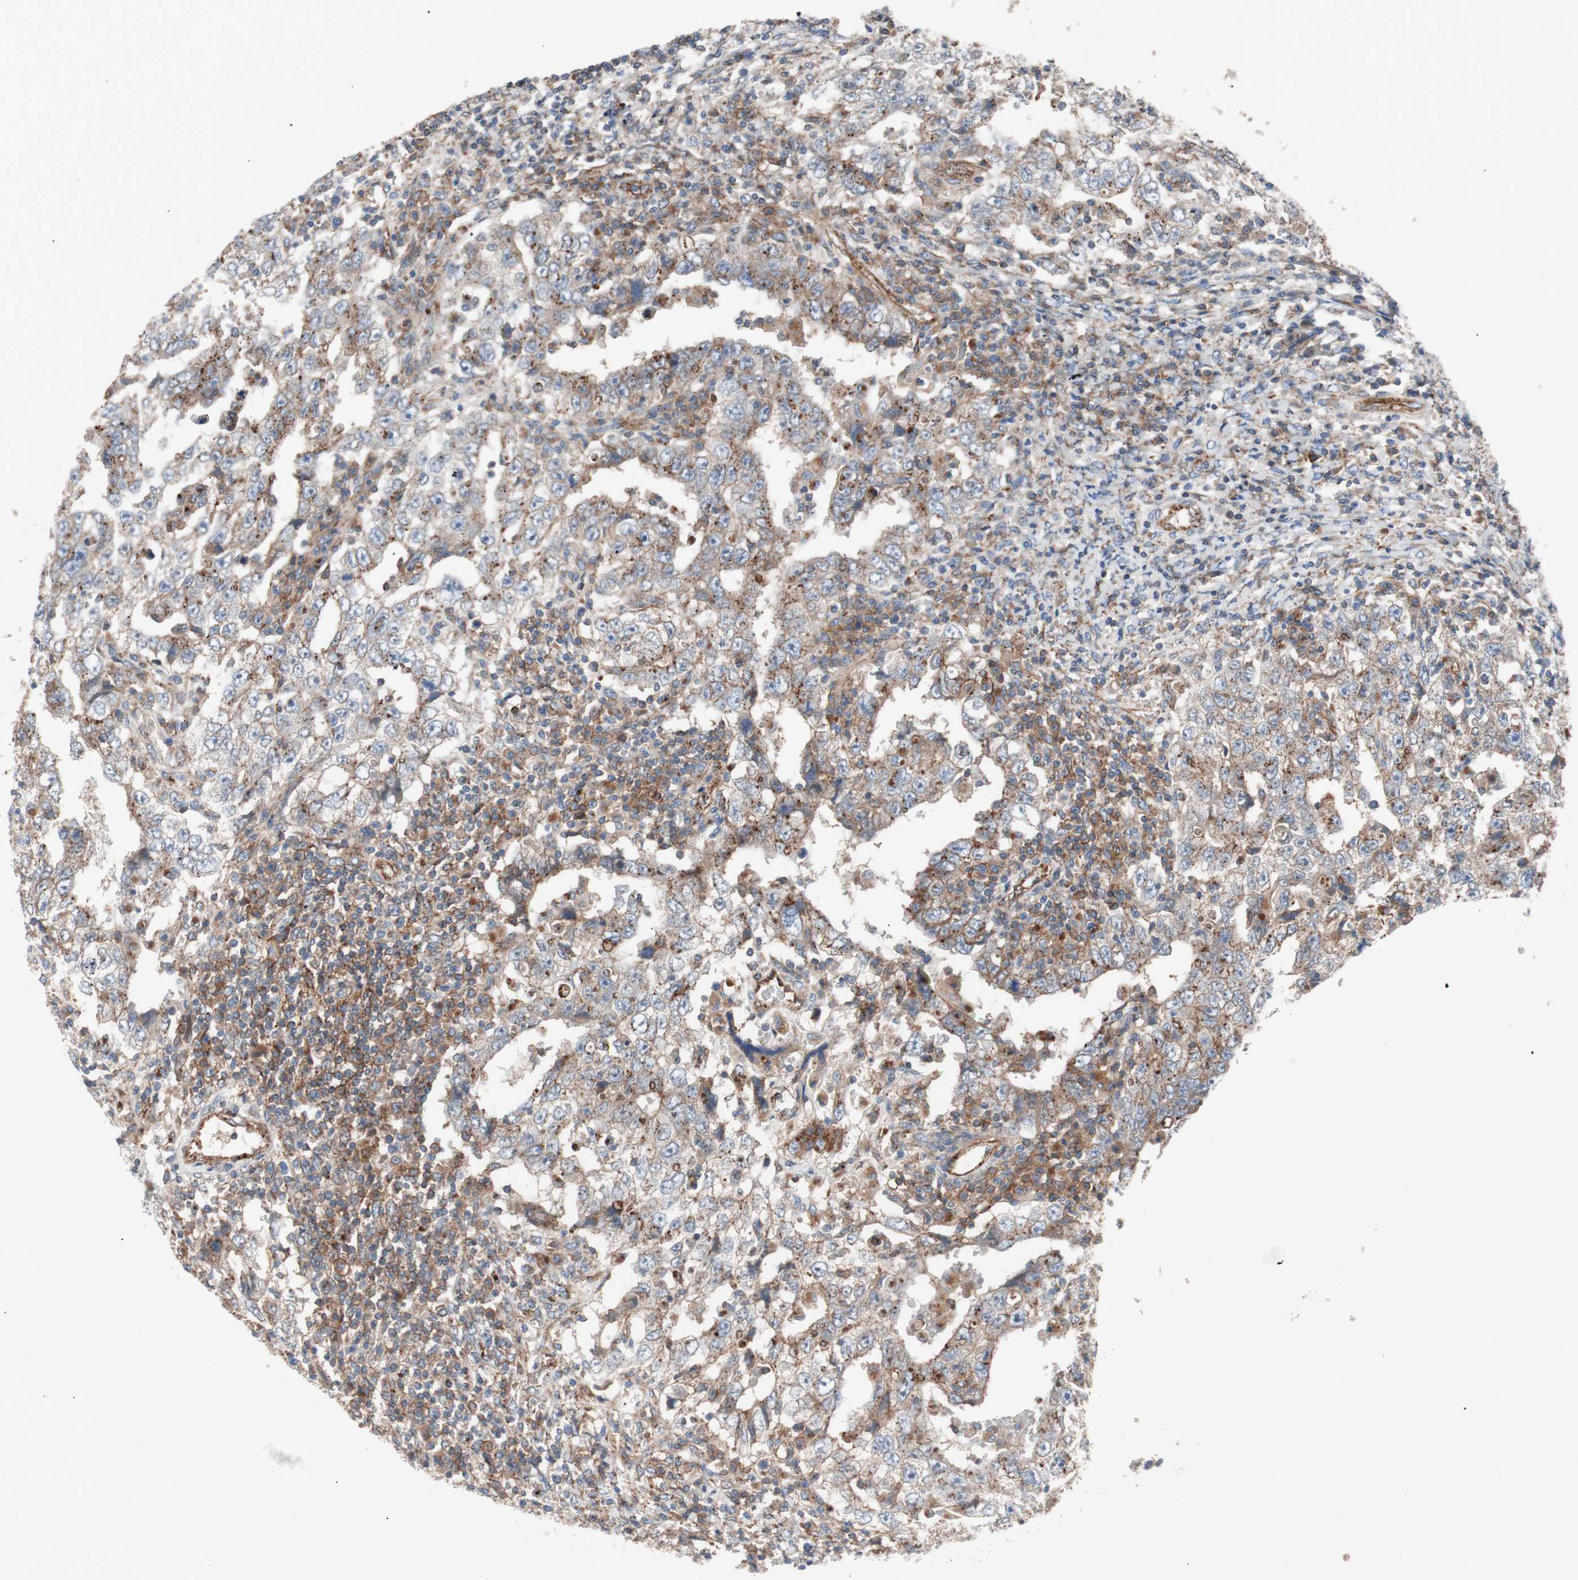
{"staining": {"intensity": "moderate", "quantity": ">75%", "location": "cytoplasmic/membranous"}, "tissue": "testis cancer", "cell_type": "Tumor cells", "image_type": "cancer", "snomed": [{"axis": "morphology", "description": "Carcinoma, Embryonal, NOS"}, {"axis": "topography", "description": "Testis"}], "caption": "Testis cancer stained with a protein marker shows moderate staining in tumor cells.", "gene": "FLOT2", "patient": {"sex": "male", "age": 26}}